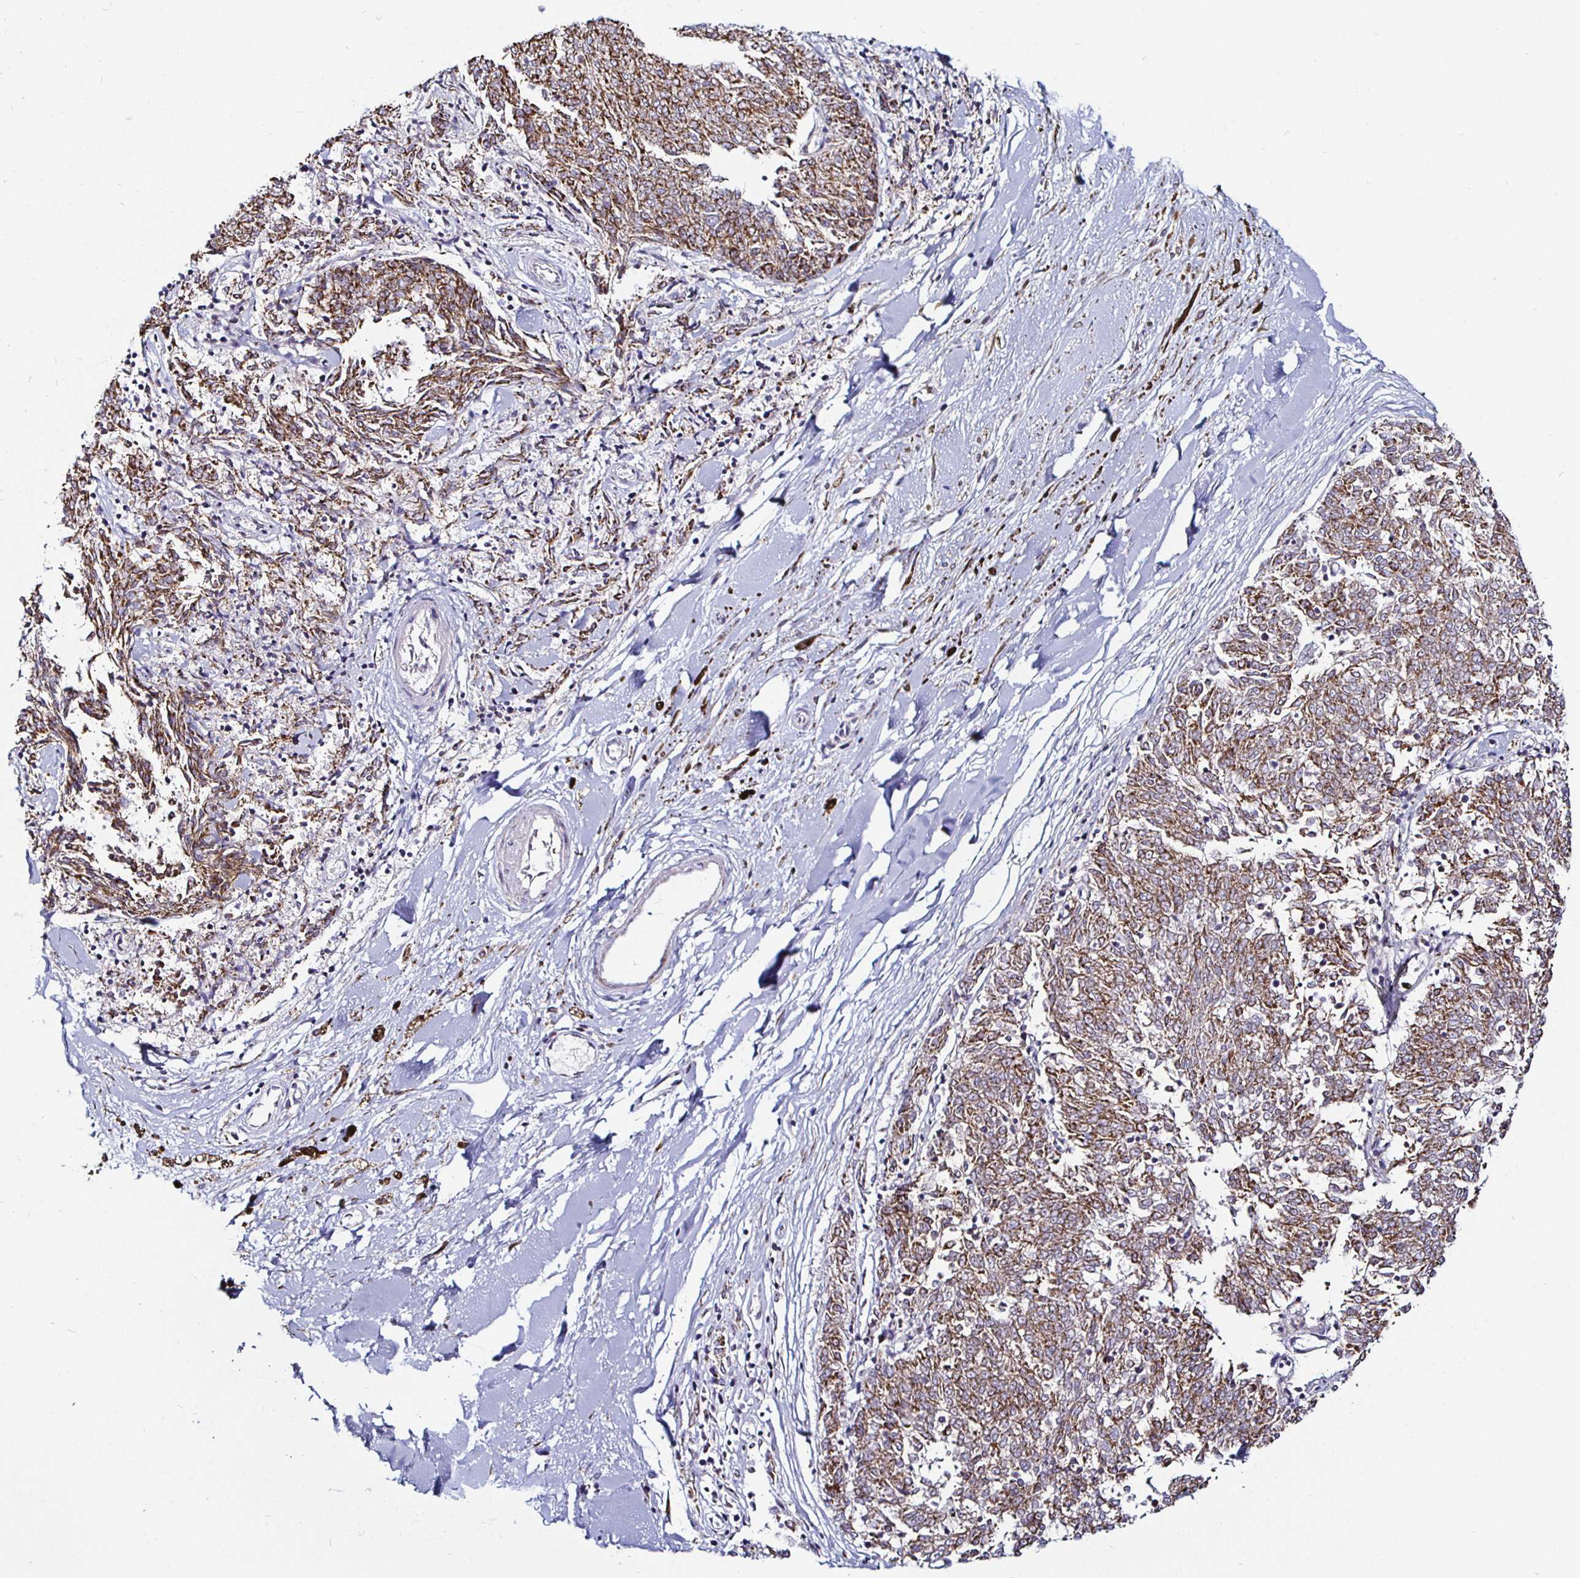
{"staining": {"intensity": "moderate", "quantity": ">75%", "location": "cytoplasmic/membranous"}, "tissue": "melanoma", "cell_type": "Tumor cells", "image_type": "cancer", "snomed": [{"axis": "morphology", "description": "Malignant melanoma, NOS"}, {"axis": "topography", "description": "Skin"}], "caption": "Tumor cells demonstrate moderate cytoplasmic/membranous positivity in about >75% of cells in melanoma.", "gene": "ATG3", "patient": {"sex": "female", "age": 72}}